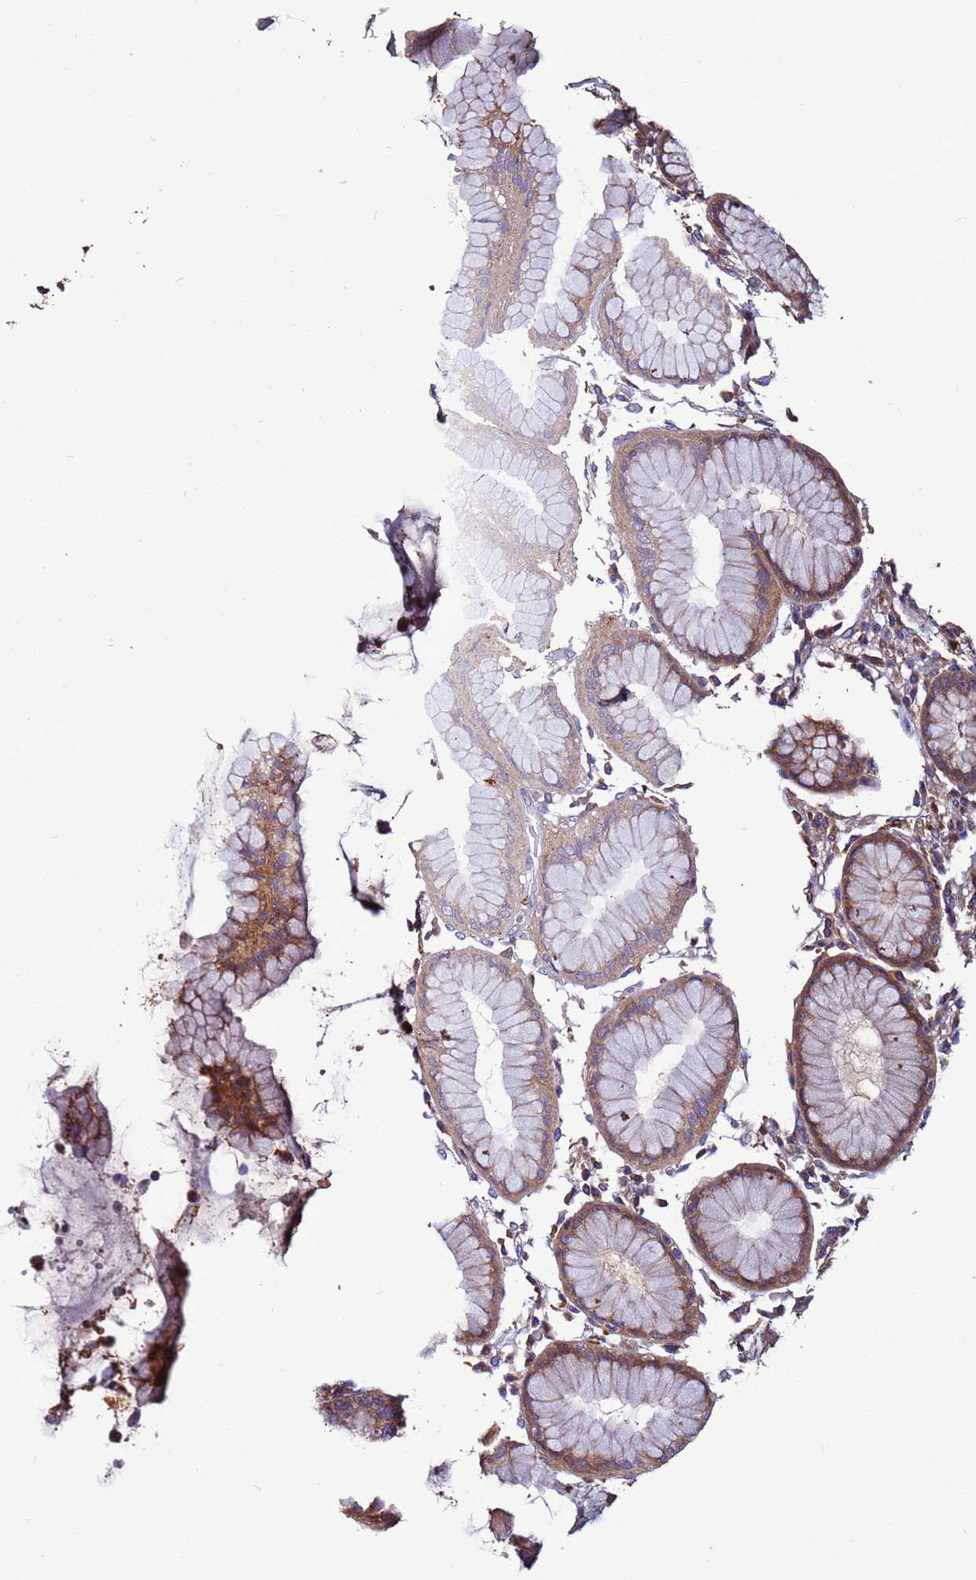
{"staining": {"intensity": "weak", "quantity": "25%-75%", "location": "cytoplasmic/membranous"}, "tissue": "stomach", "cell_type": "Glandular cells", "image_type": "normal", "snomed": [{"axis": "morphology", "description": "Normal tissue, NOS"}, {"axis": "topography", "description": "Stomach"}, {"axis": "topography", "description": "Stomach, lower"}], "caption": "Immunohistochemical staining of unremarkable stomach shows 25%-75% levels of weak cytoplasmic/membranous protein staining in approximately 25%-75% of glandular cells.", "gene": "CEP55", "patient": {"sex": "female", "age": 56}}